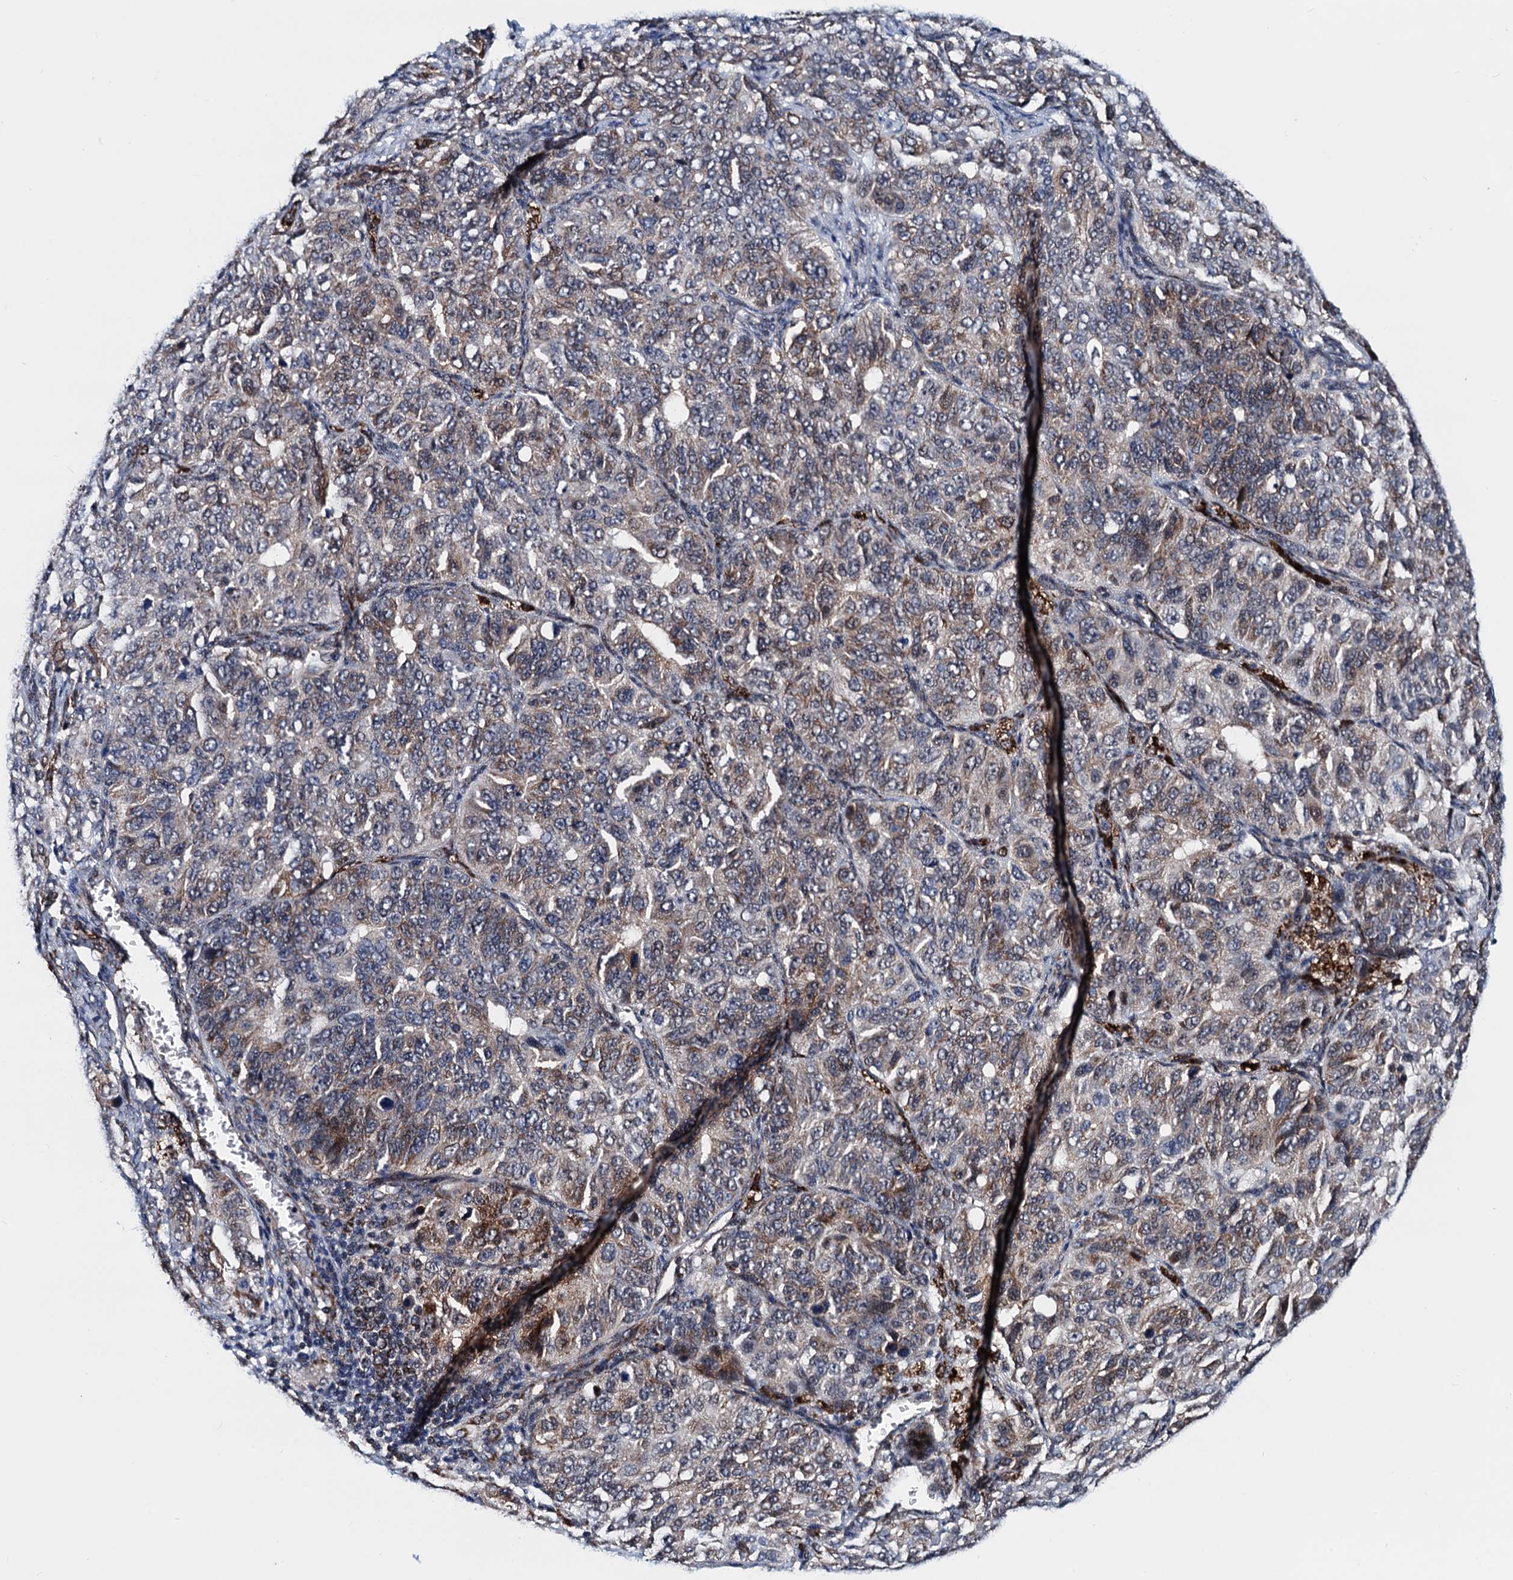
{"staining": {"intensity": "moderate", "quantity": "25%-75%", "location": "cytoplasmic/membranous"}, "tissue": "ovarian cancer", "cell_type": "Tumor cells", "image_type": "cancer", "snomed": [{"axis": "morphology", "description": "Carcinoma, endometroid"}, {"axis": "topography", "description": "Ovary"}], "caption": "Human endometroid carcinoma (ovarian) stained for a protein (brown) exhibits moderate cytoplasmic/membranous positive positivity in approximately 25%-75% of tumor cells.", "gene": "COA4", "patient": {"sex": "female", "age": 51}}